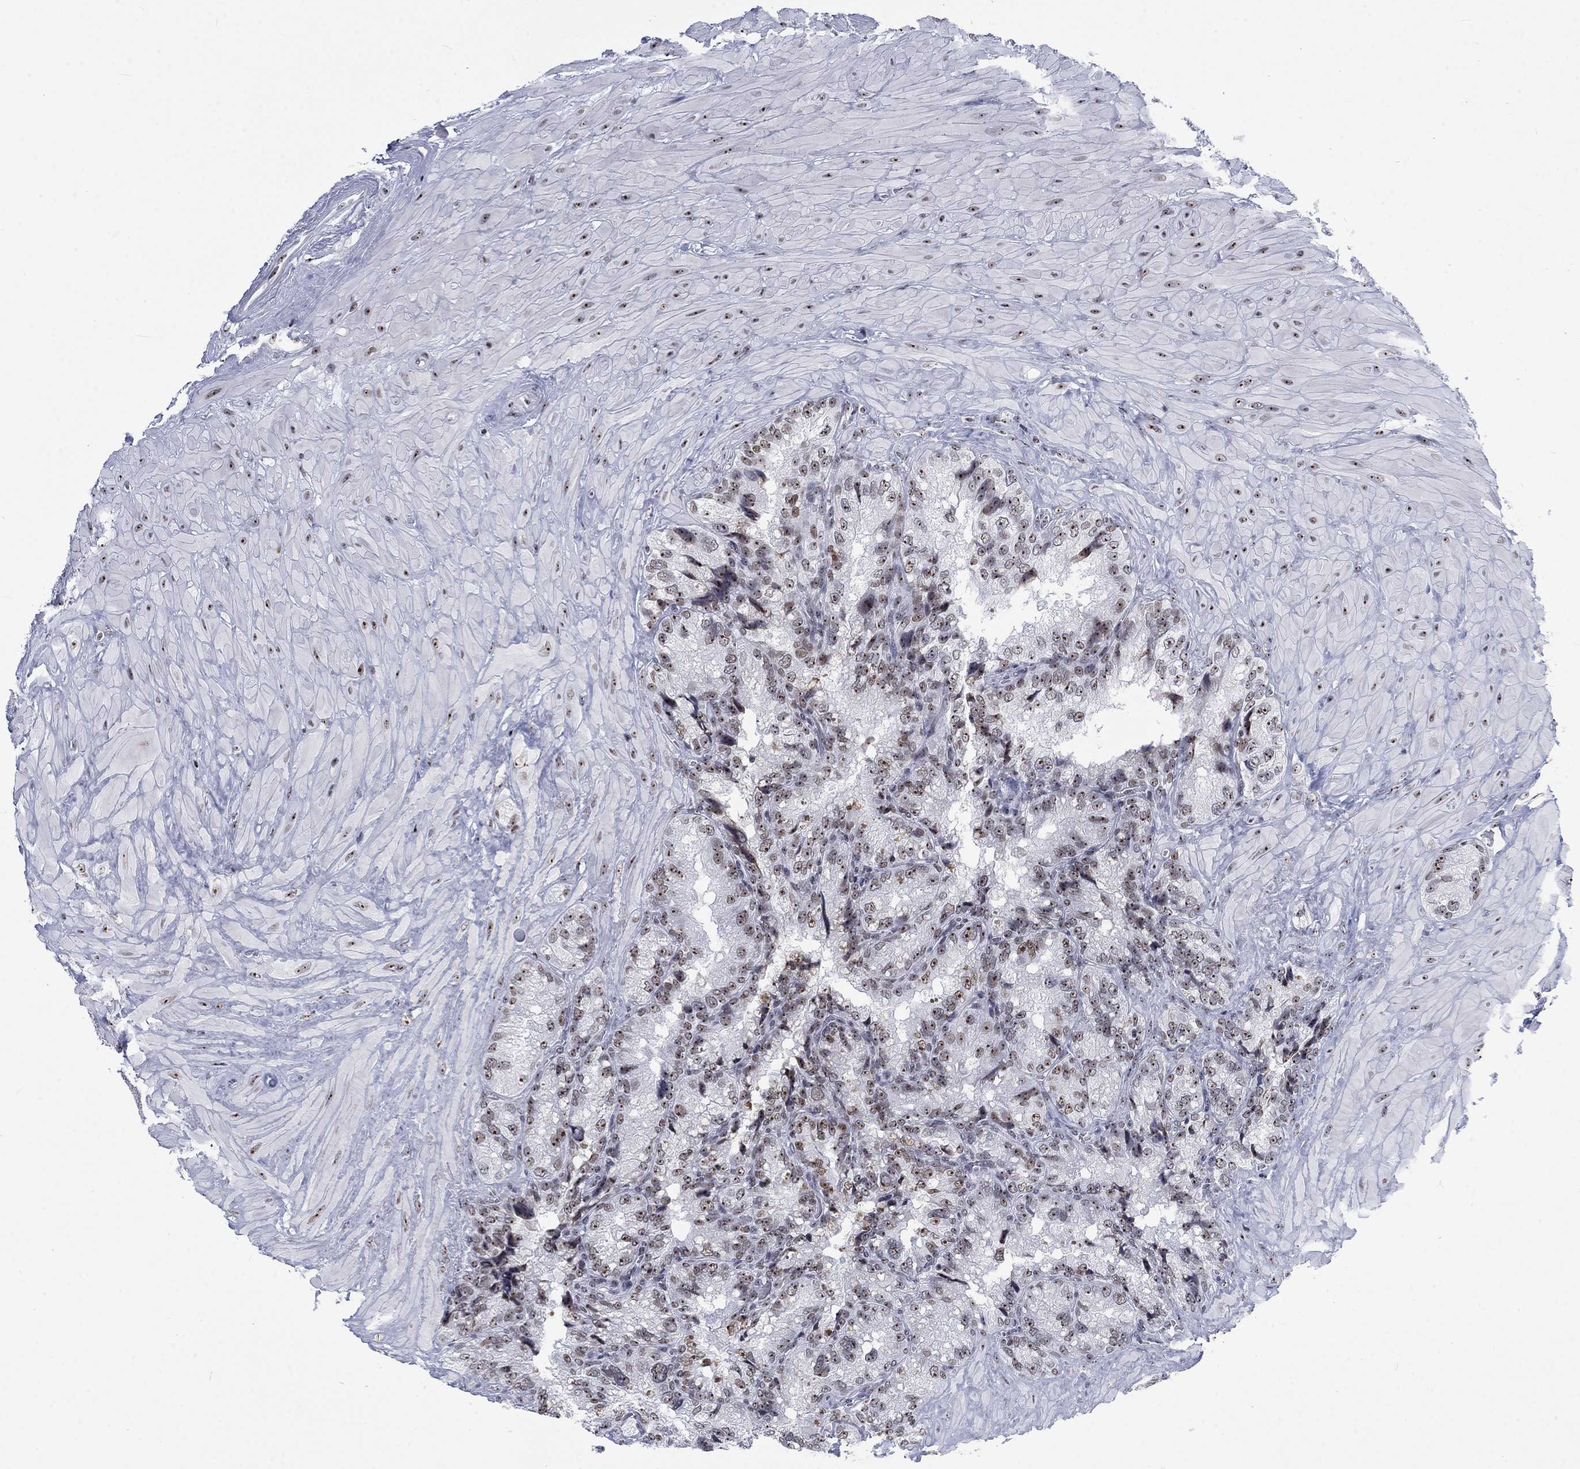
{"staining": {"intensity": "moderate", "quantity": "25%-75%", "location": "nuclear"}, "tissue": "prostate cancer", "cell_type": "Tumor cells", "image_type": "cancer", "snomed": [{"axis": "morphology", "description": "Adenocarcinoma, NOS"}, {"axis": "topography", "description": "Prostate and seminal vesicle, NOS"}], "caption": "Protein staining by immunohistochemistry reveals moderate nuclear positivity in about 25%-75% of tumor cells in adenocarcinoma (prostate).", "gene": "CSRNP3", "patient": {"sex": "male", "age": 62}}